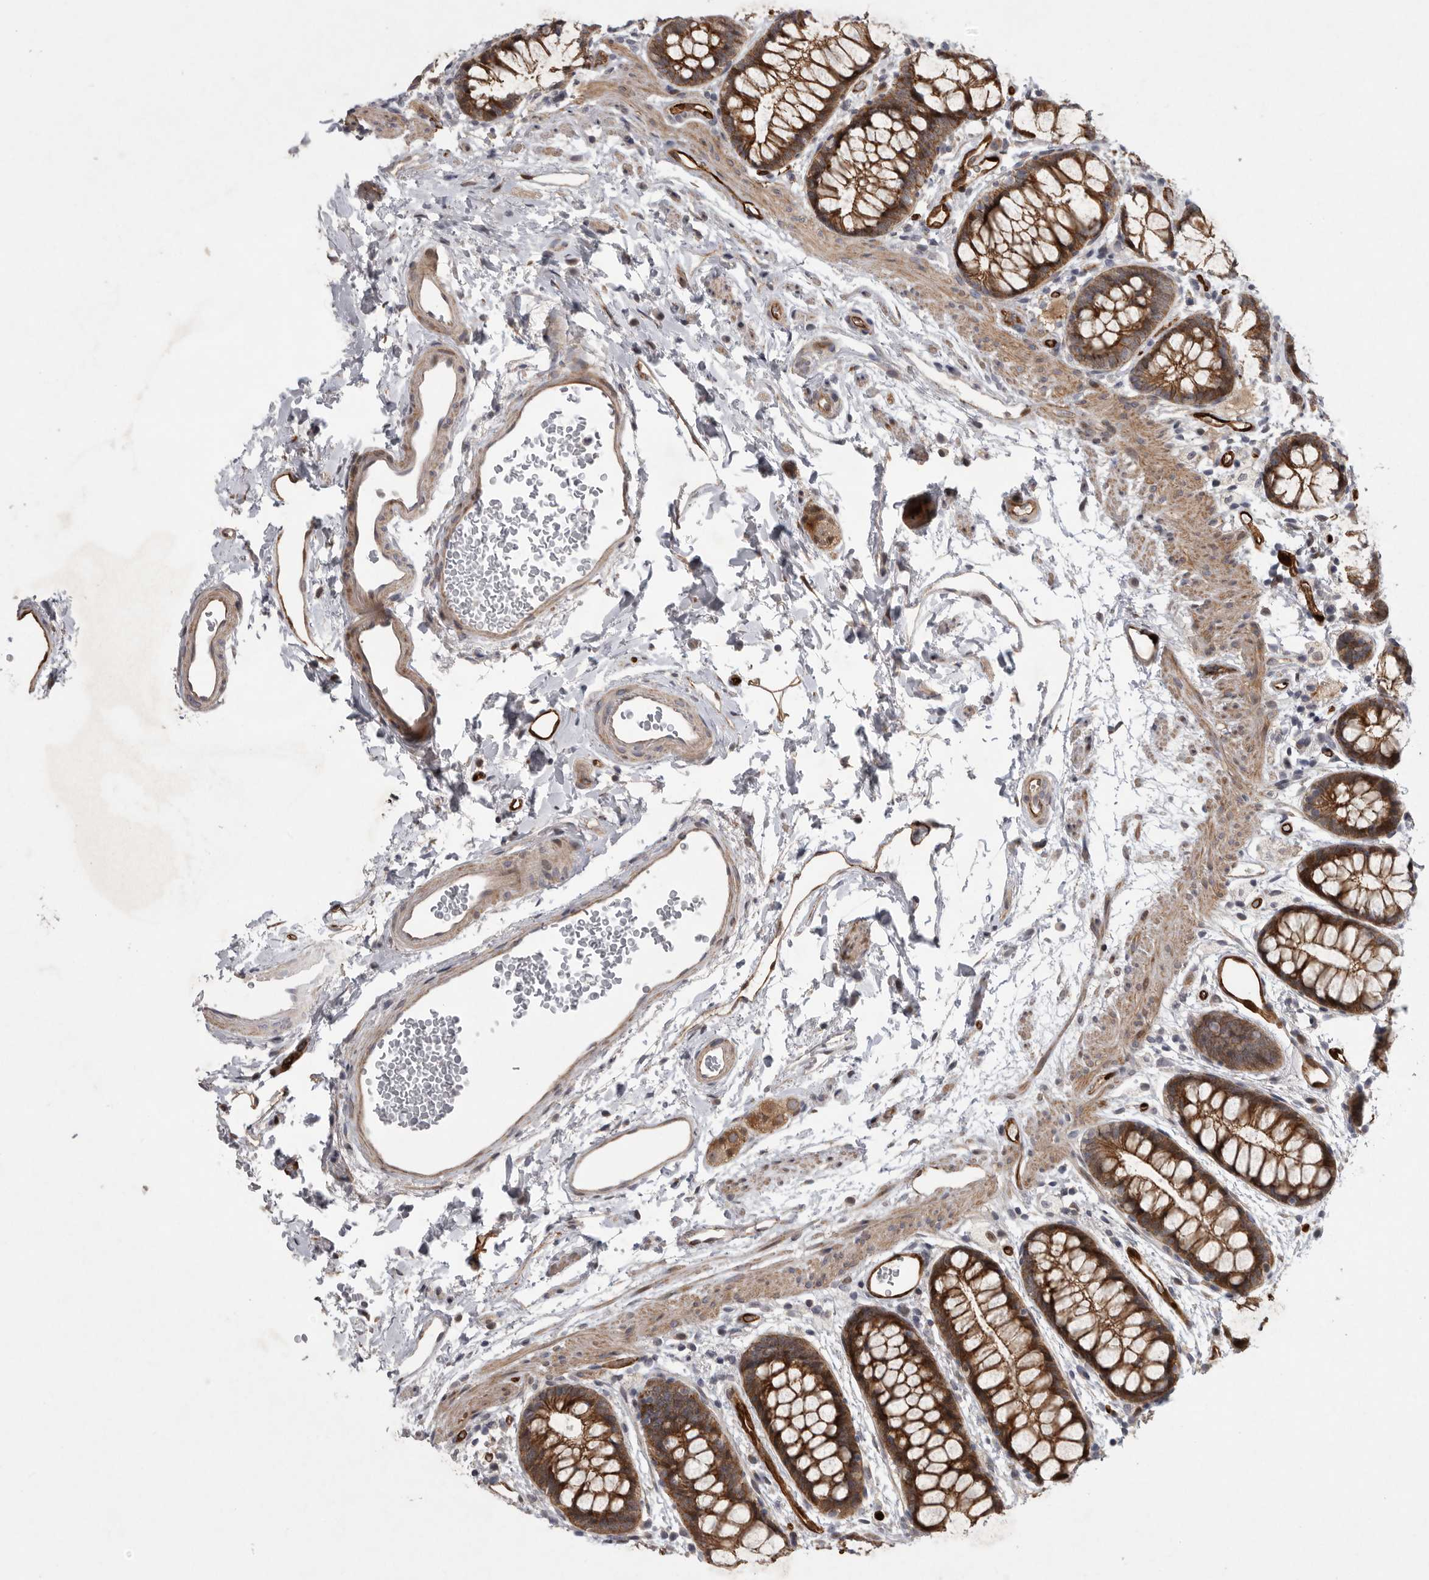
{"staining": {"intensity": "strong", "quantity": ">75%", "location": "cytoplasmic/membranous"}, "tissue": "rectum", "cell_type": "Glandular cells", "image_type": "normal", "snomed": [{"axis": "morphology", "description": "Normal tissue, NOS"}, {"axis": "topography", "description": "Rectum"}], "caption": "This histopathology image reveals benign rectum stained with immunohistochemistry to label a protein in brown. The cytoplasmic/membranous of glandular cells show strong positivity for the protein. Nuclei are counter-stained blue.", "gene": "MPDZ", "patient": {"sex": "female", "age": 65}}